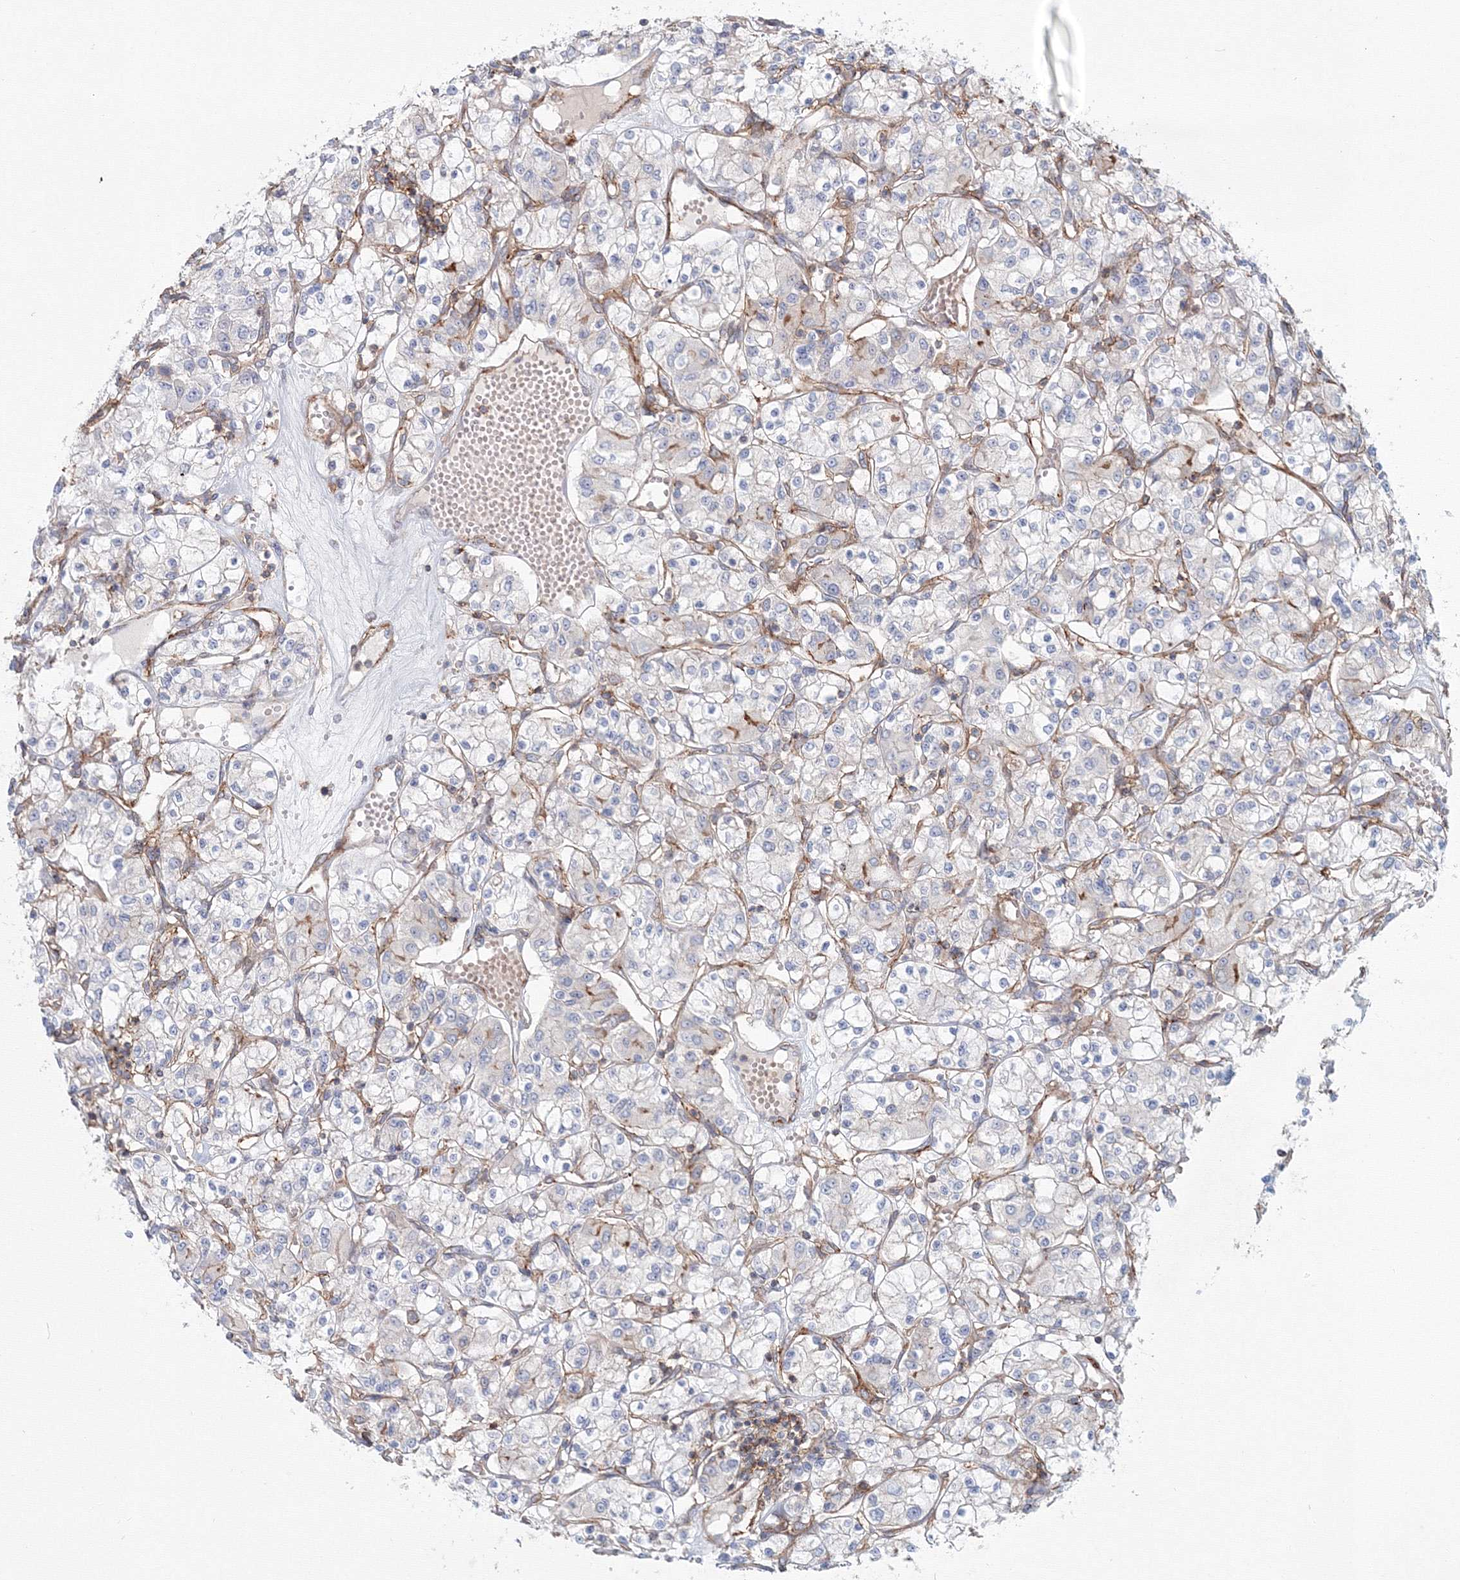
{"staining": {"intensity": "negative", "quantity": "none", "location": "none"}, "tissue": "renal cancer", "cell_type": "Tumor cells", "image_type": "cancer", "snomed": [{"axis": "morphology", "description": "Adenocarcinoma, NOS"}, {"axis": "topography", "description": "Kidney"}], "caption": "Immunohistochemical staining of adenocarcinoma (renal) shows no significant staining in tumor cells. (DAB (3,3'-diaminobenzidine) immunohistochemistry (IHC), high magnification).", "gene": "SH3PXD2A", "patient": {"sex": "female", "age": 59}}